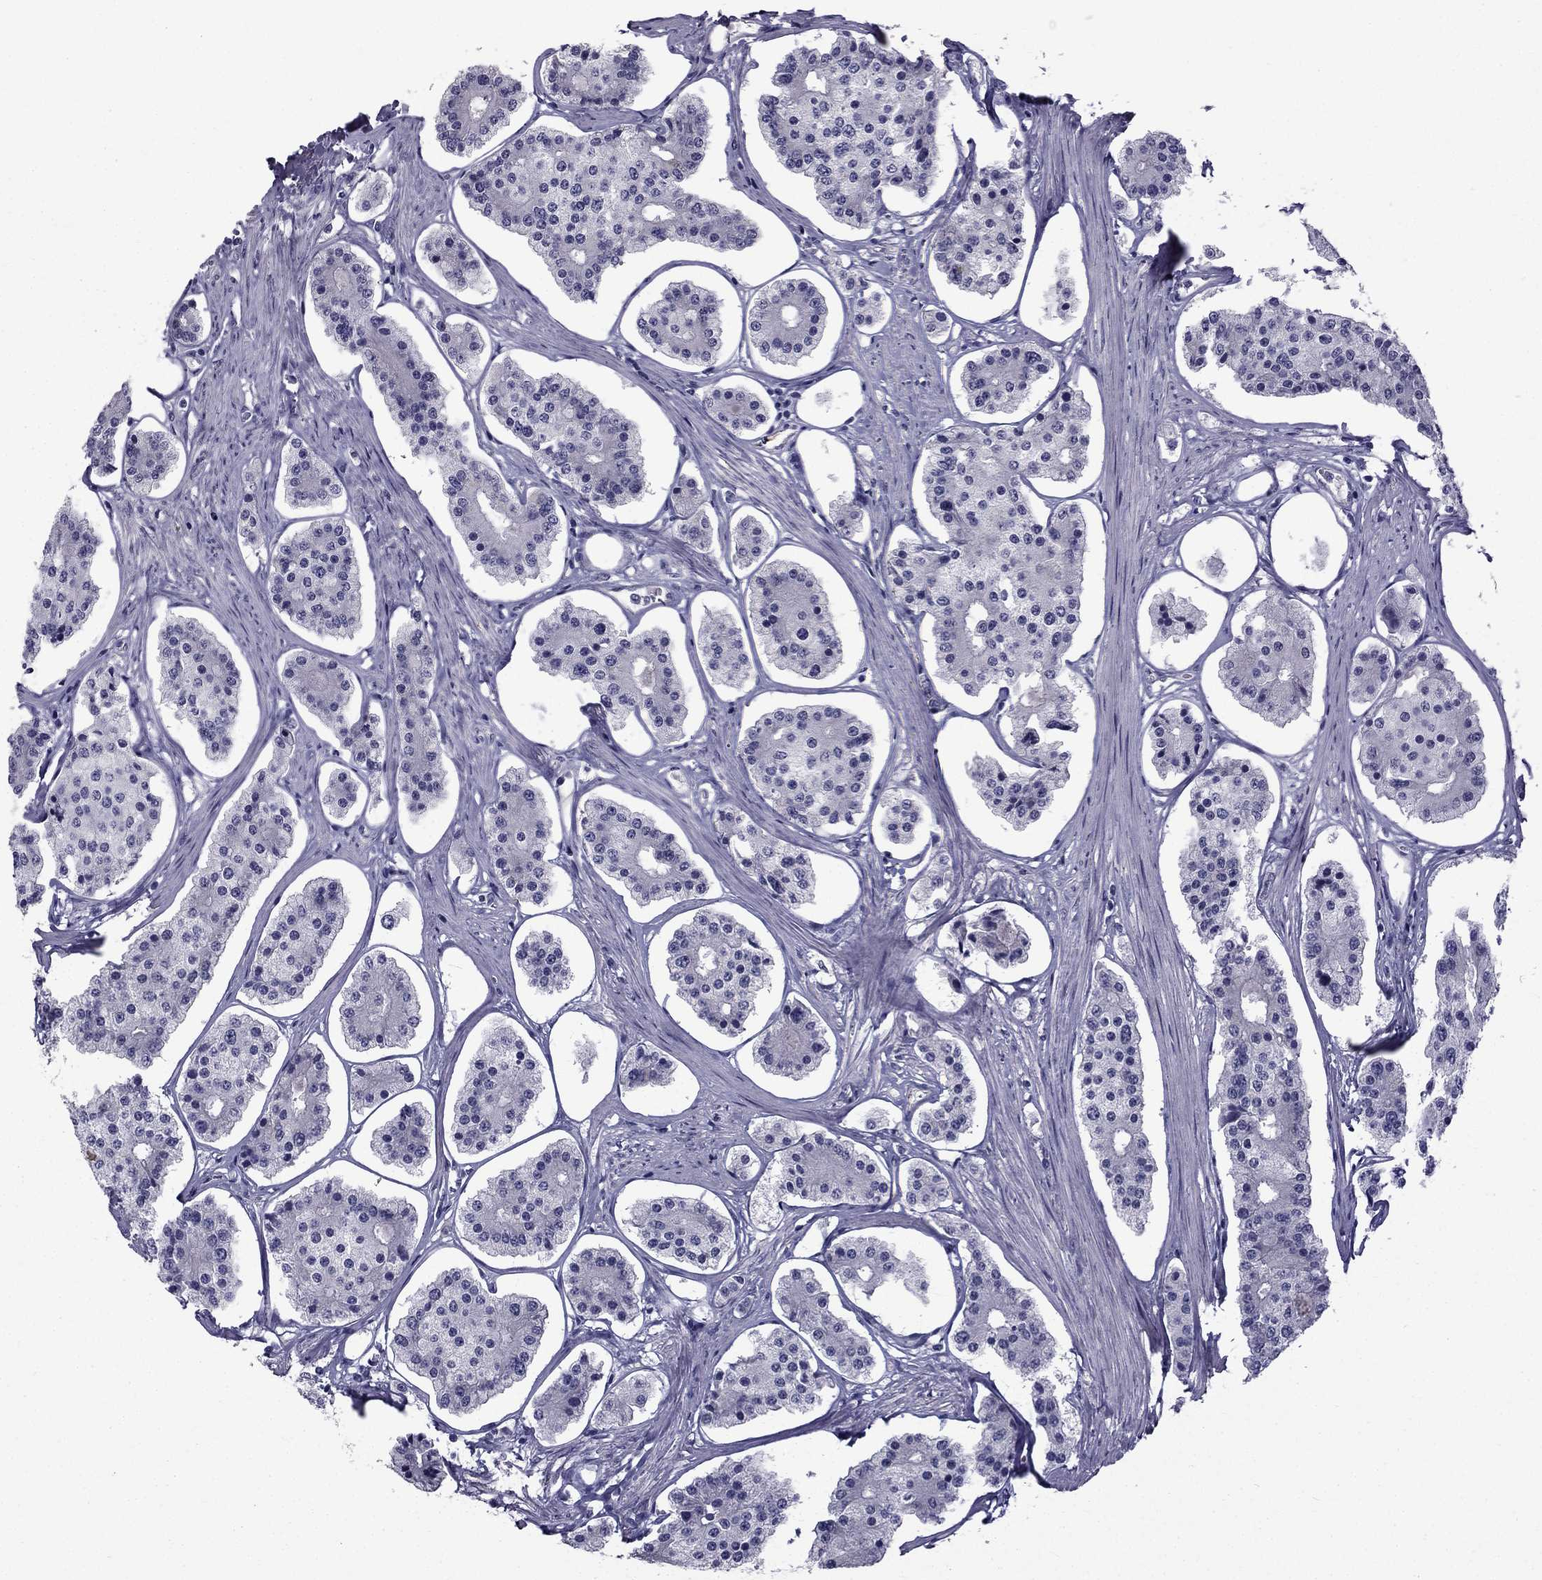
{"staining": {"intensity": "negative", "quantity": "none", "location": "none"}, "tissue": "carcinoid", "cell_type": "Tumor cells", "image_type": "cancer", "snomed": [{"axis": "morphology", "description": "Carcinoid, malignant, NOS"}, {"axis": "topography", "description": "Small intestine"}], "caption": "Immunohistochemistry of human carcinoid (malignant) reveals no expression in tumor cells.", "gene": "CCDC40", "patient": {"sex": "female", "age": 65}}